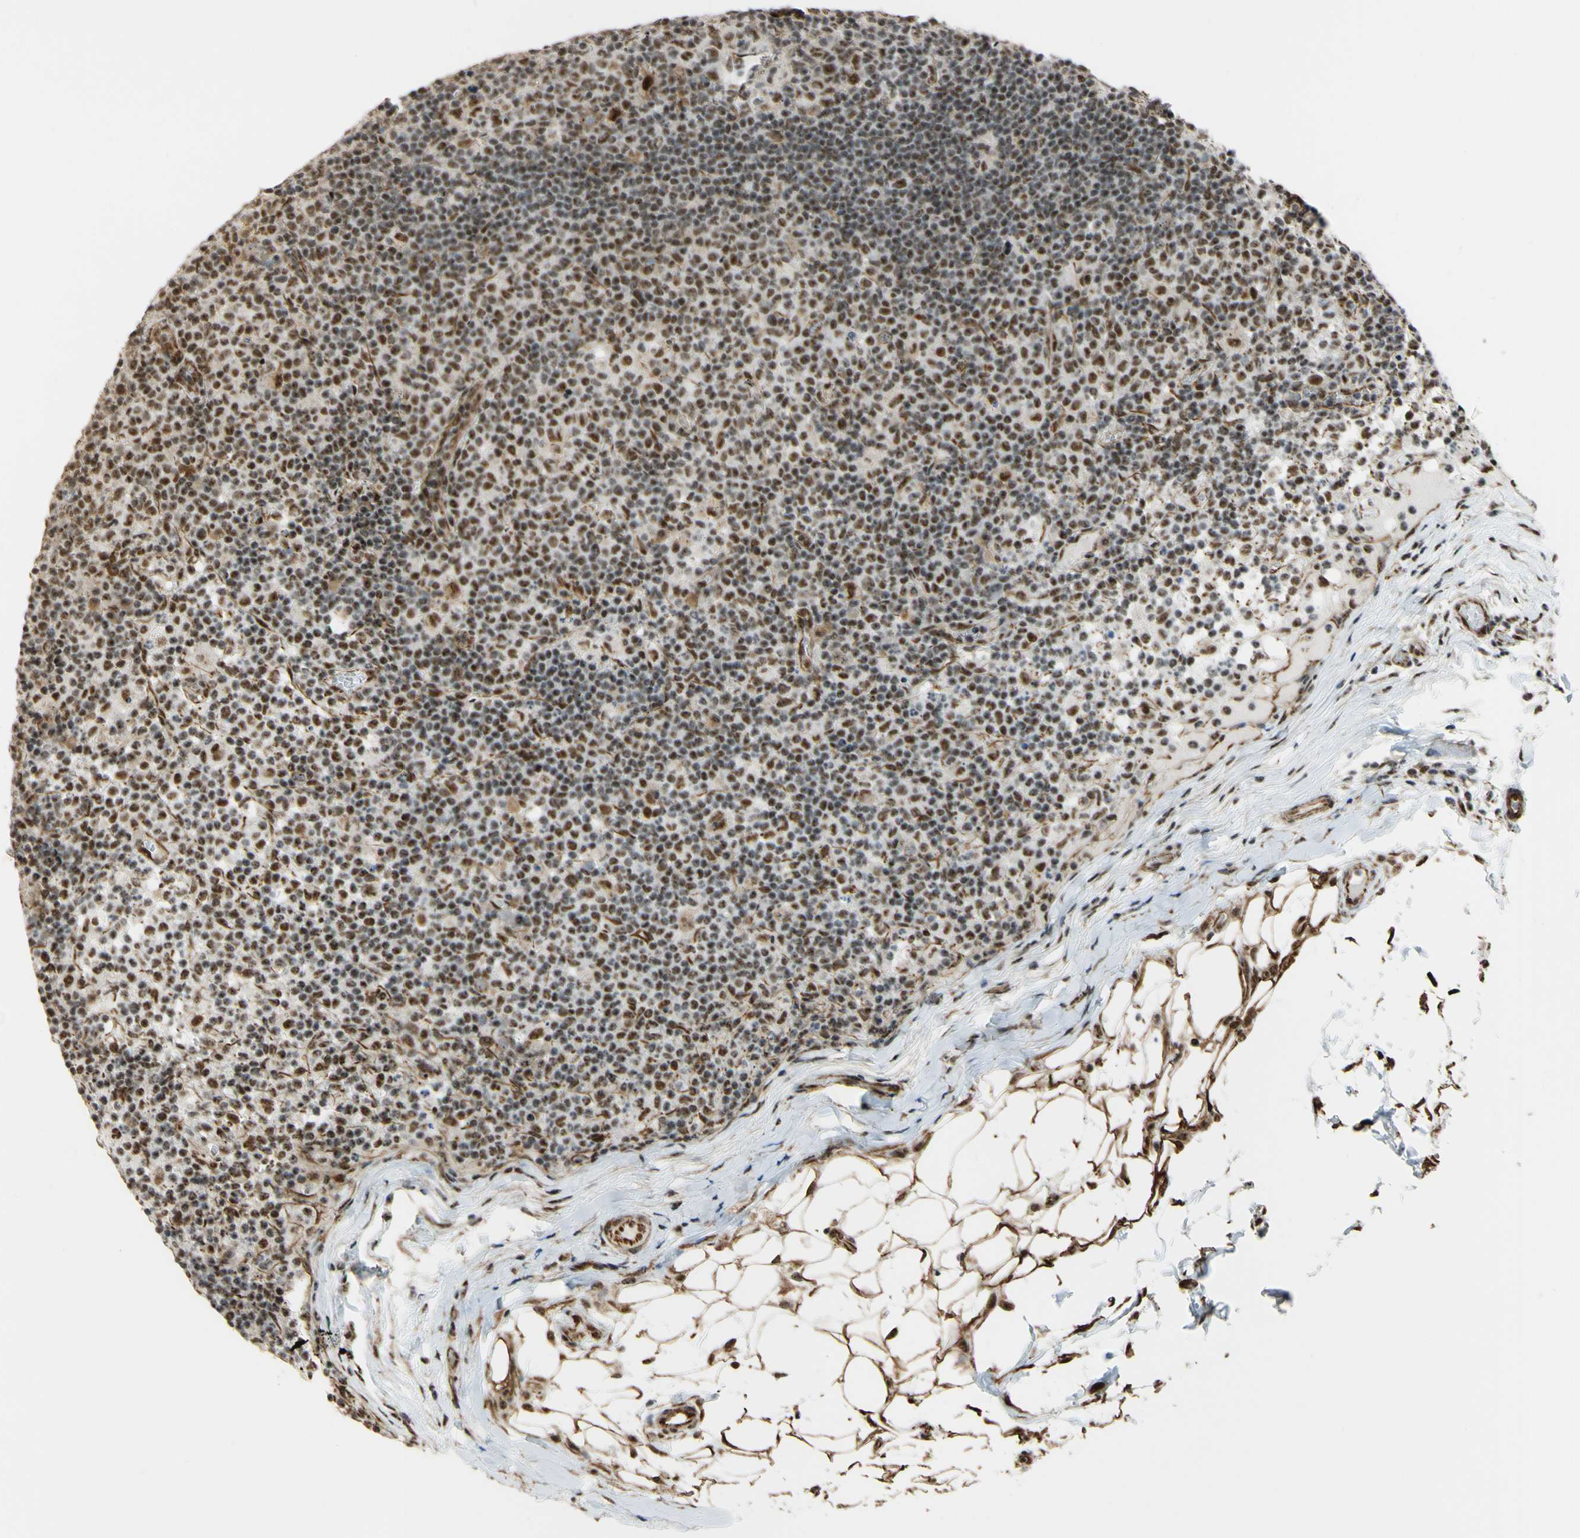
{"staining": {"intensity": "moderate", "quantity": ">75%", "location": "nuclear"}, "tissue": "lymph node", "cell_type": "Germinal center cells", "image_type": "normal", "snomed": [{"axis": "morphology", "description": "Normal tissue, NOS"}, {"axis": "morphology", "description": "Inflammation, NOS"}, {"axis": "topography", "description": "Lymph node"}], "caption": "A high-resolution histopathology image shows IHC staining of normal lymph node, which demonstrates moderate nuclear expression in approximately >75% of germinal center cells.", "gene": "SAP18", "patient": {"sex": "male", "age": 55}}